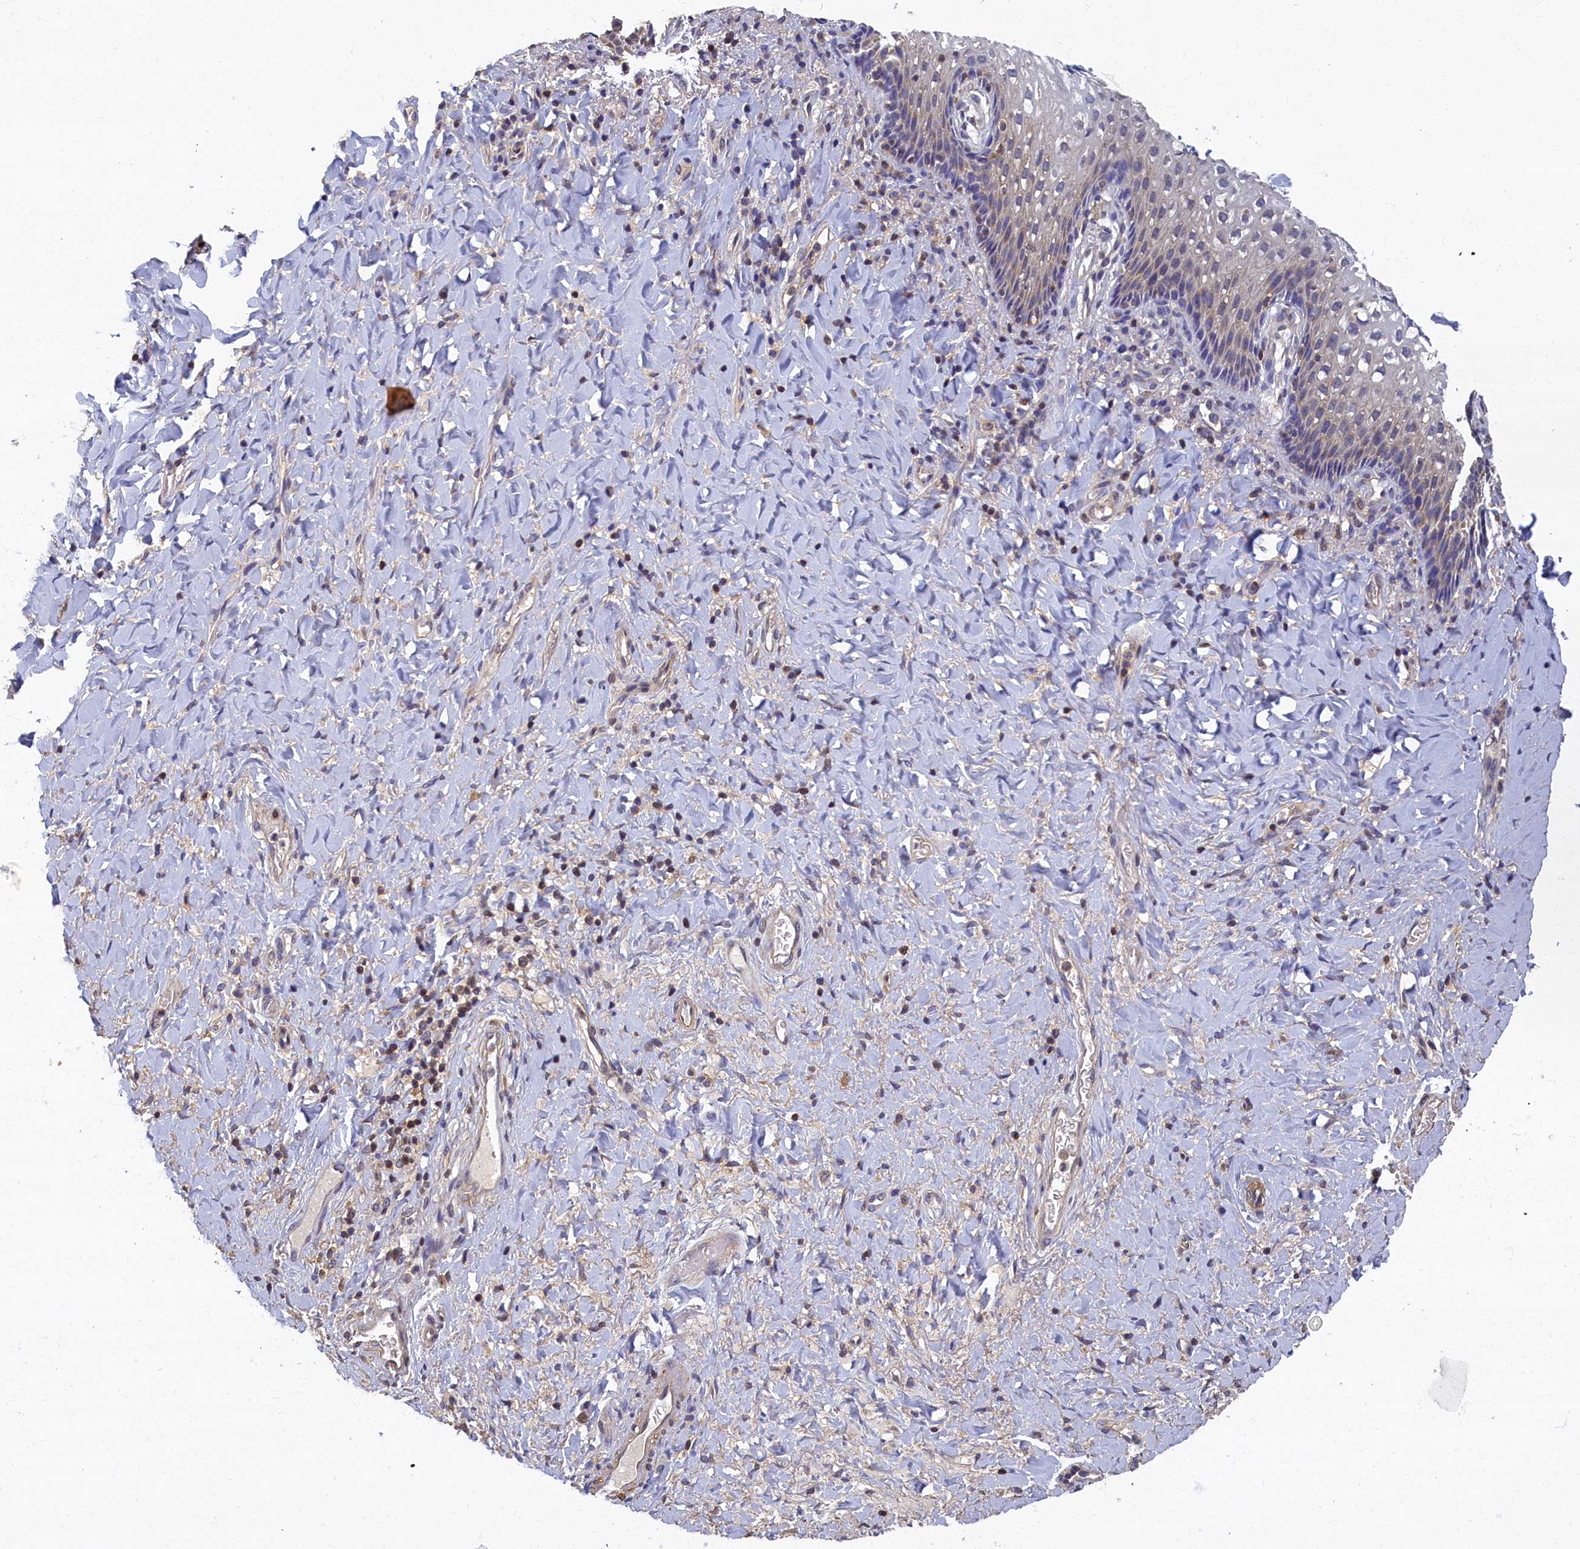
{"staining": {"intensity": "negative", "quantity": "none", "location": "none"}, "tissue": "vagina", "cell_type": "Squamous epithelial cells", "image_type": "normal", "snomed": [{"axis": "morphology", "description": "Normal tissue, NOS"}, {"axis": "topography", "description": "Vagina"}], "caption": "Squamous epithelial cells are negative for protein expression in normal human vagina. (DAB (3,3'-diaminobenzidine) immunohistochemistry visualized using brightfield microscopy, high magnification).", "gene": "TBCB", "patient": {"sex": "female", "age": 60}}